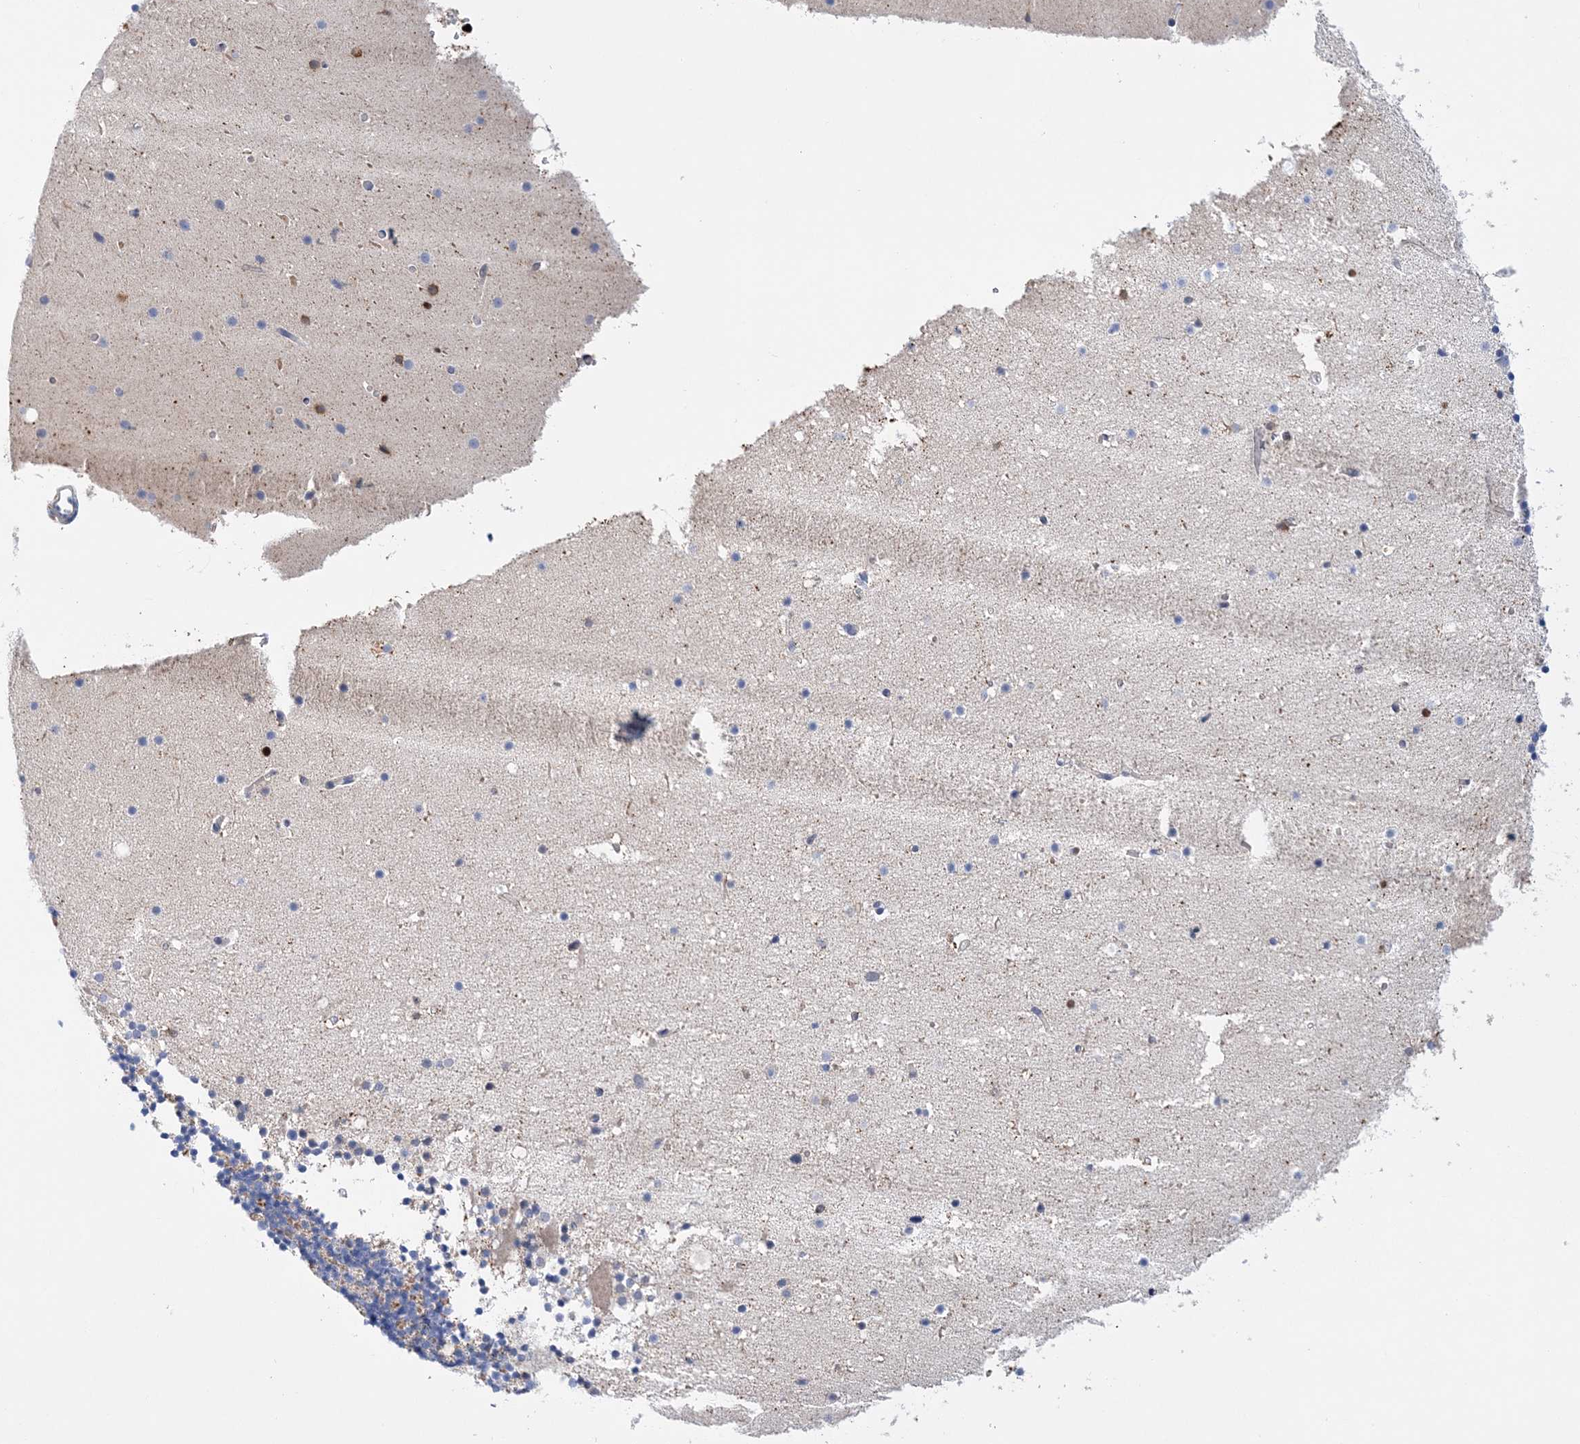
{"staining": {"intensity": "negative", "quantity": "none", "location": "none"}, "tissue": "cerebellum", "cell_type": "Cells in granular layer", "image_type": "normal", "snomed": [{"axis": "morphology", "description": "Normal tissue, NOS"}, {"axis": "topography", "description": "Cerebellum"}], "caption": "Protein analysis of benign cerebellum demonstrates no significant staining in cells in granular layer.", "gene": "NIT2", "patient": {"sex": "male", "age": 57}}